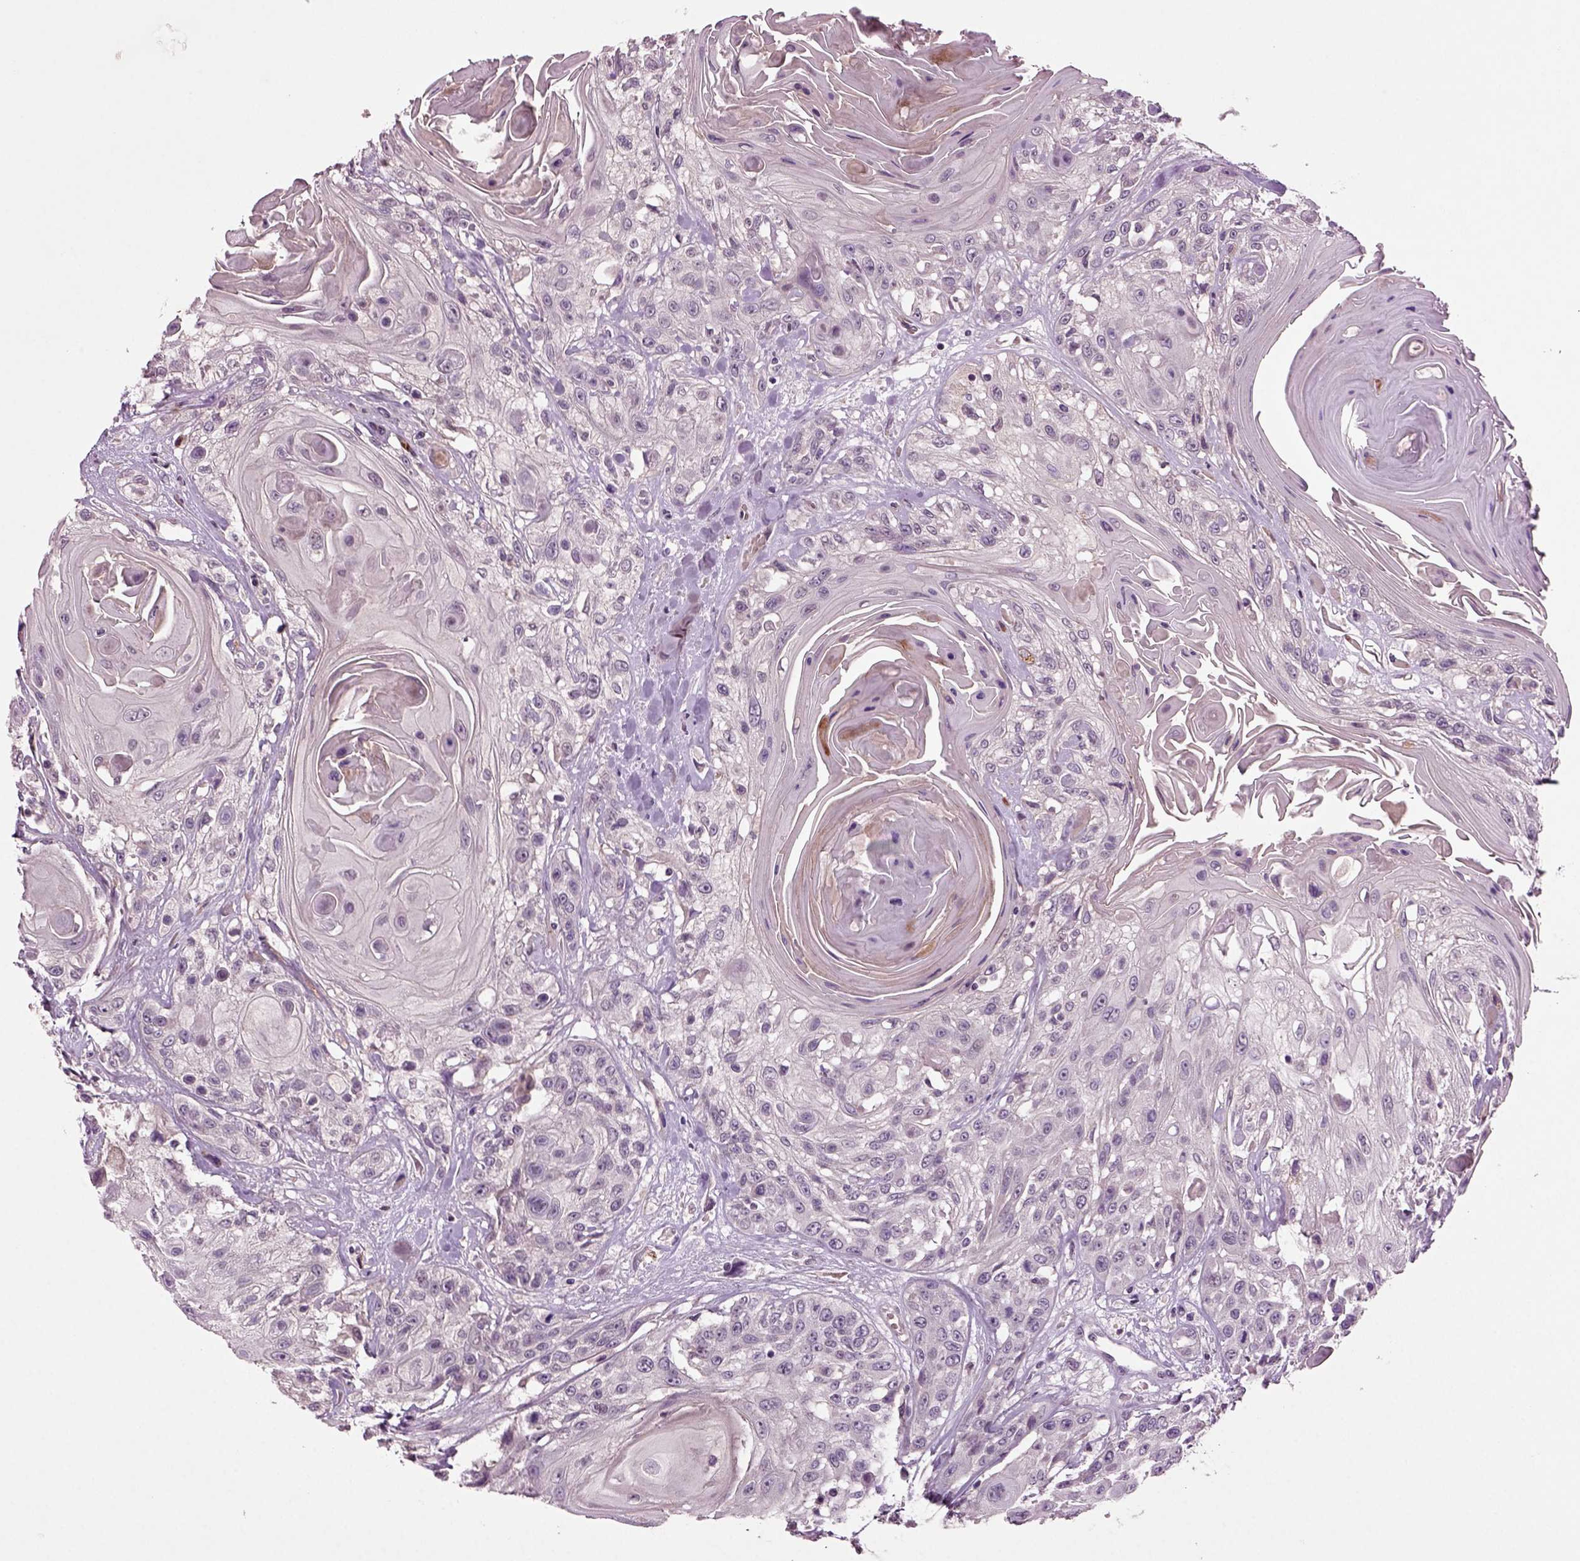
{"staining": {"intensity": "negative", "quantity": "none", "location": "none"}, "tissue": "head and neck cancer", "cell_type": "Tumor cells", "image_type": "cancer", "snomed": [{"axis": "morphology", "description": "Squamous cell carcinoma, NOS"}, {"axis": "topography", "description": "Head-Neck"}], "caption": "DAB immunohistochemical staining of human head and neck squamous cell carcinoma demonstrates no significant positivity in tumor cells.", "gene": "SLC17A6", "patient": {"sex": "female", "age": 59}}